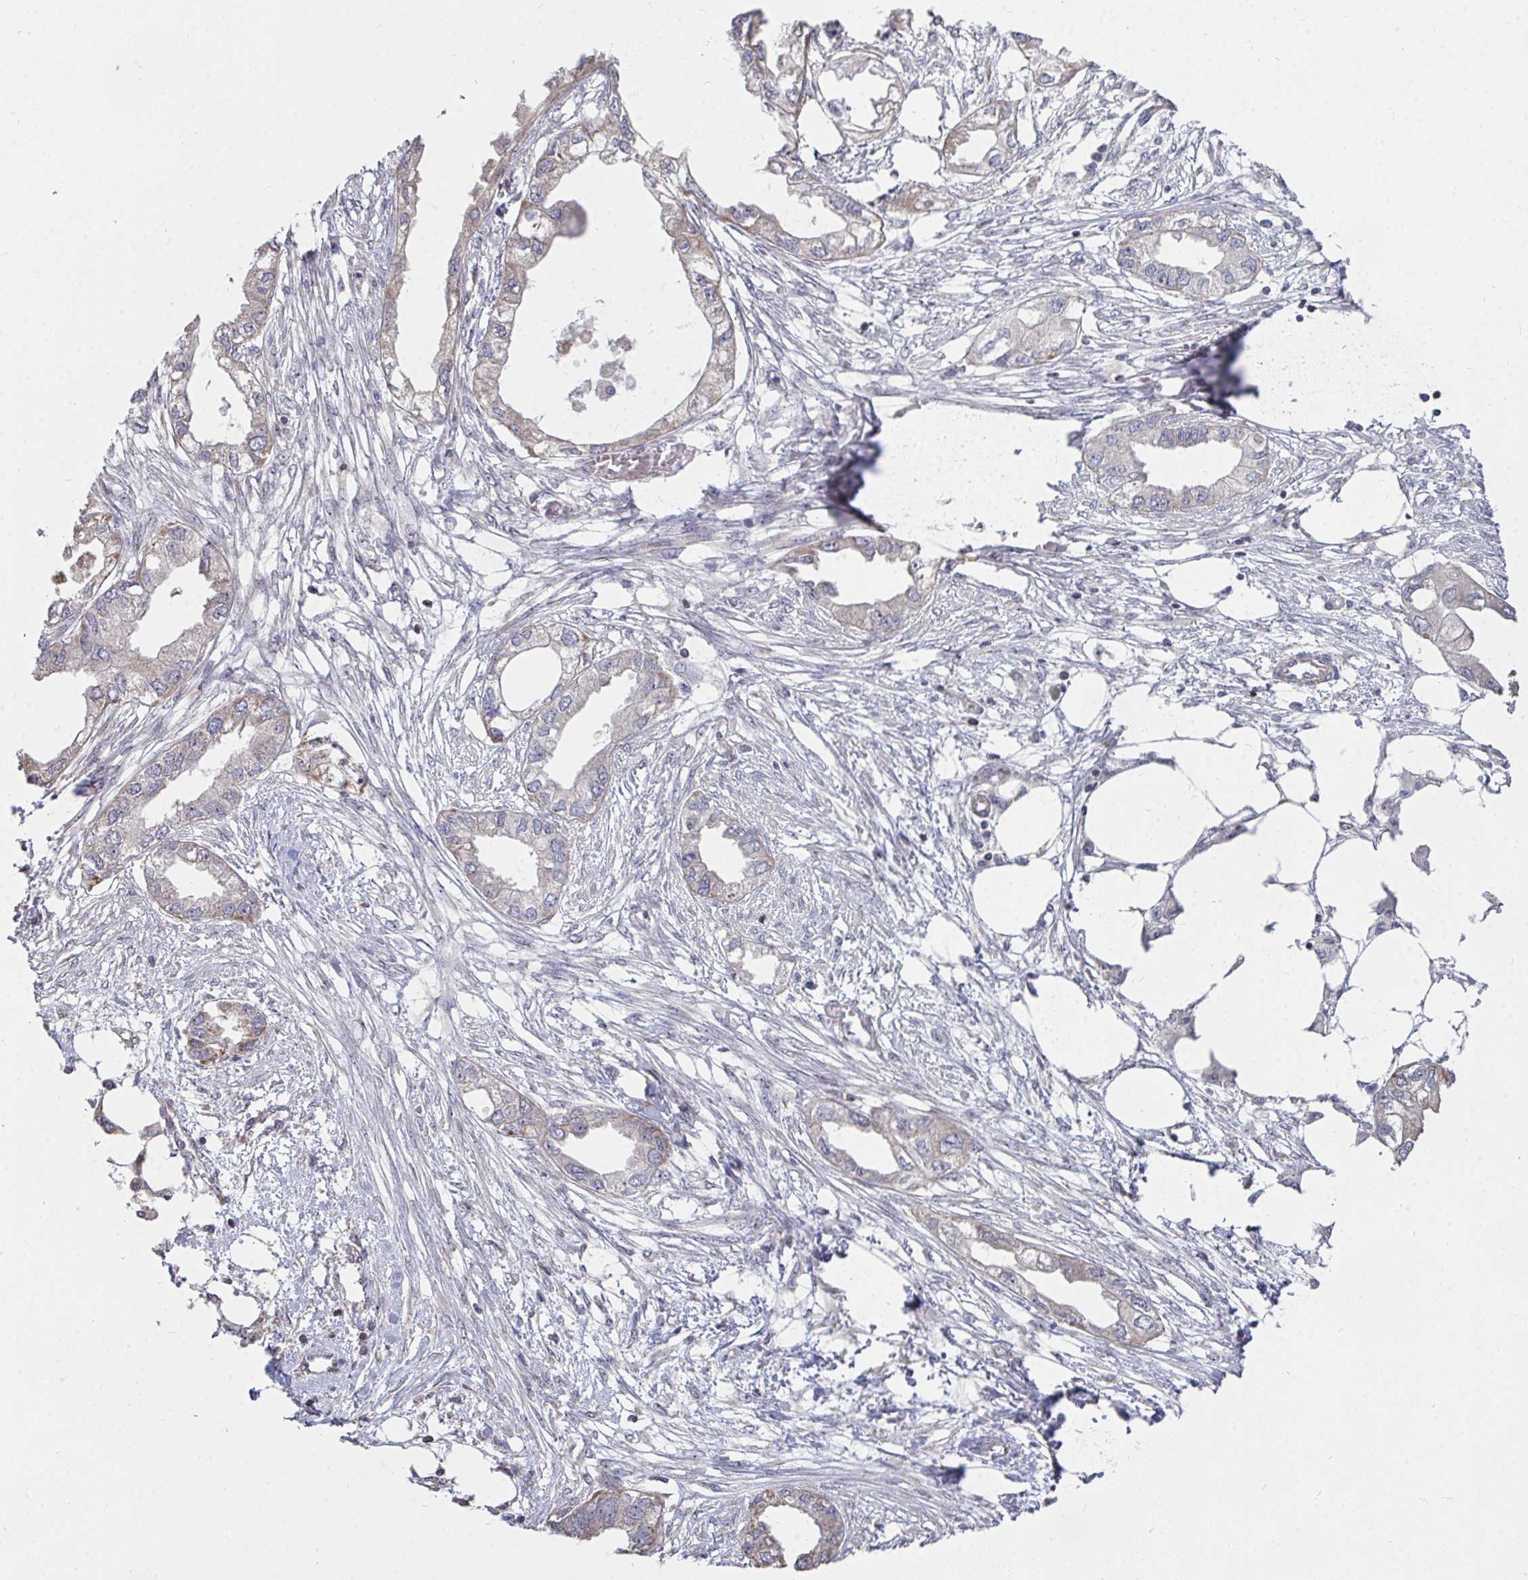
{"staining": {"intensity": "negative", "quantity": "none", "location": "none"}, "tissue": "endometrial cancer", "cell_type": "Tumor cells", "image_type": "cancer", "snomed": [{"axis": "morphology", "description": "Adenocarcinoma, NOS"}, {"axis": "morphology", "description": "Adenocarcinoma, metastatic, NOS"}, {"axis": "topography", "description": "Adipose tissue"}, {"axis": "topography", "description": "Endometrium"}], "caption": "Endometrial metastatic adenocarcinoma was stained to show a protein in brown. There is no significant positivity in tumor cells.", "gene": "DNAJA2", "patient": {"sex": "female", "age": 67}}